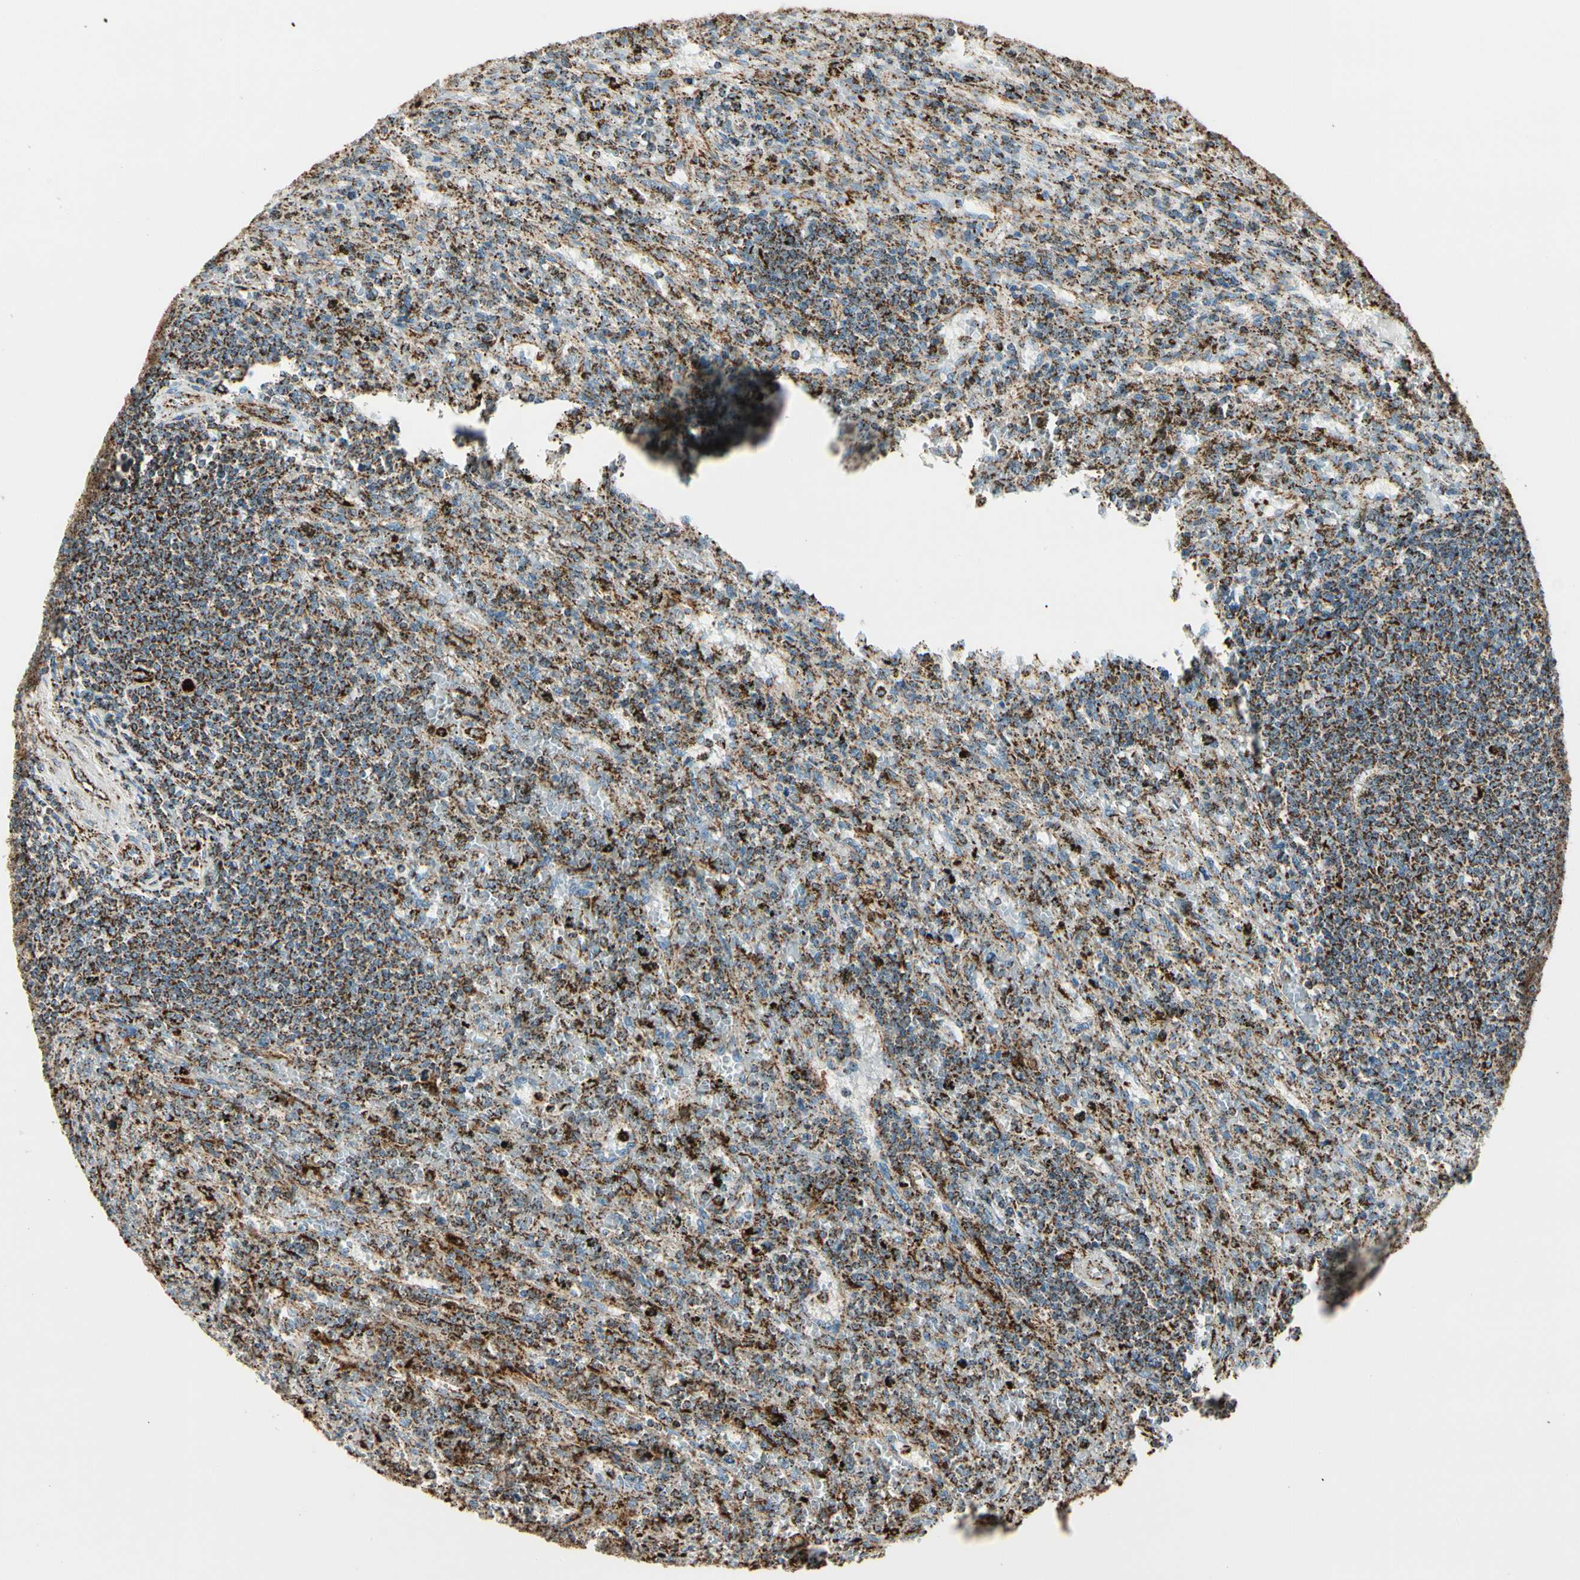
{"staining": {"intensity": "moderate", "quantity": ">75%", "location": "cytoplasmic/membranous"}, "tissue": "lymphoma", "cell_type": "Tumor cells", "image_type": "cancer", "snomed": [{"axis": "morphology", "description": "Malignant lymphoma, non-Hodgkin's type, Low grade"}, {"axis": "topography", "description": "Spleen"}], "caption": "This photomicrograph displays lymphoma stained with immunohistochemistry to label a protein in brown. The cytoplasmic/membranous of tumor cells show moderate positivity for the protein. Nuclei are counter-stained blue.", "gene": "ME2", "patient": {"sex": "male", "age": 76}}